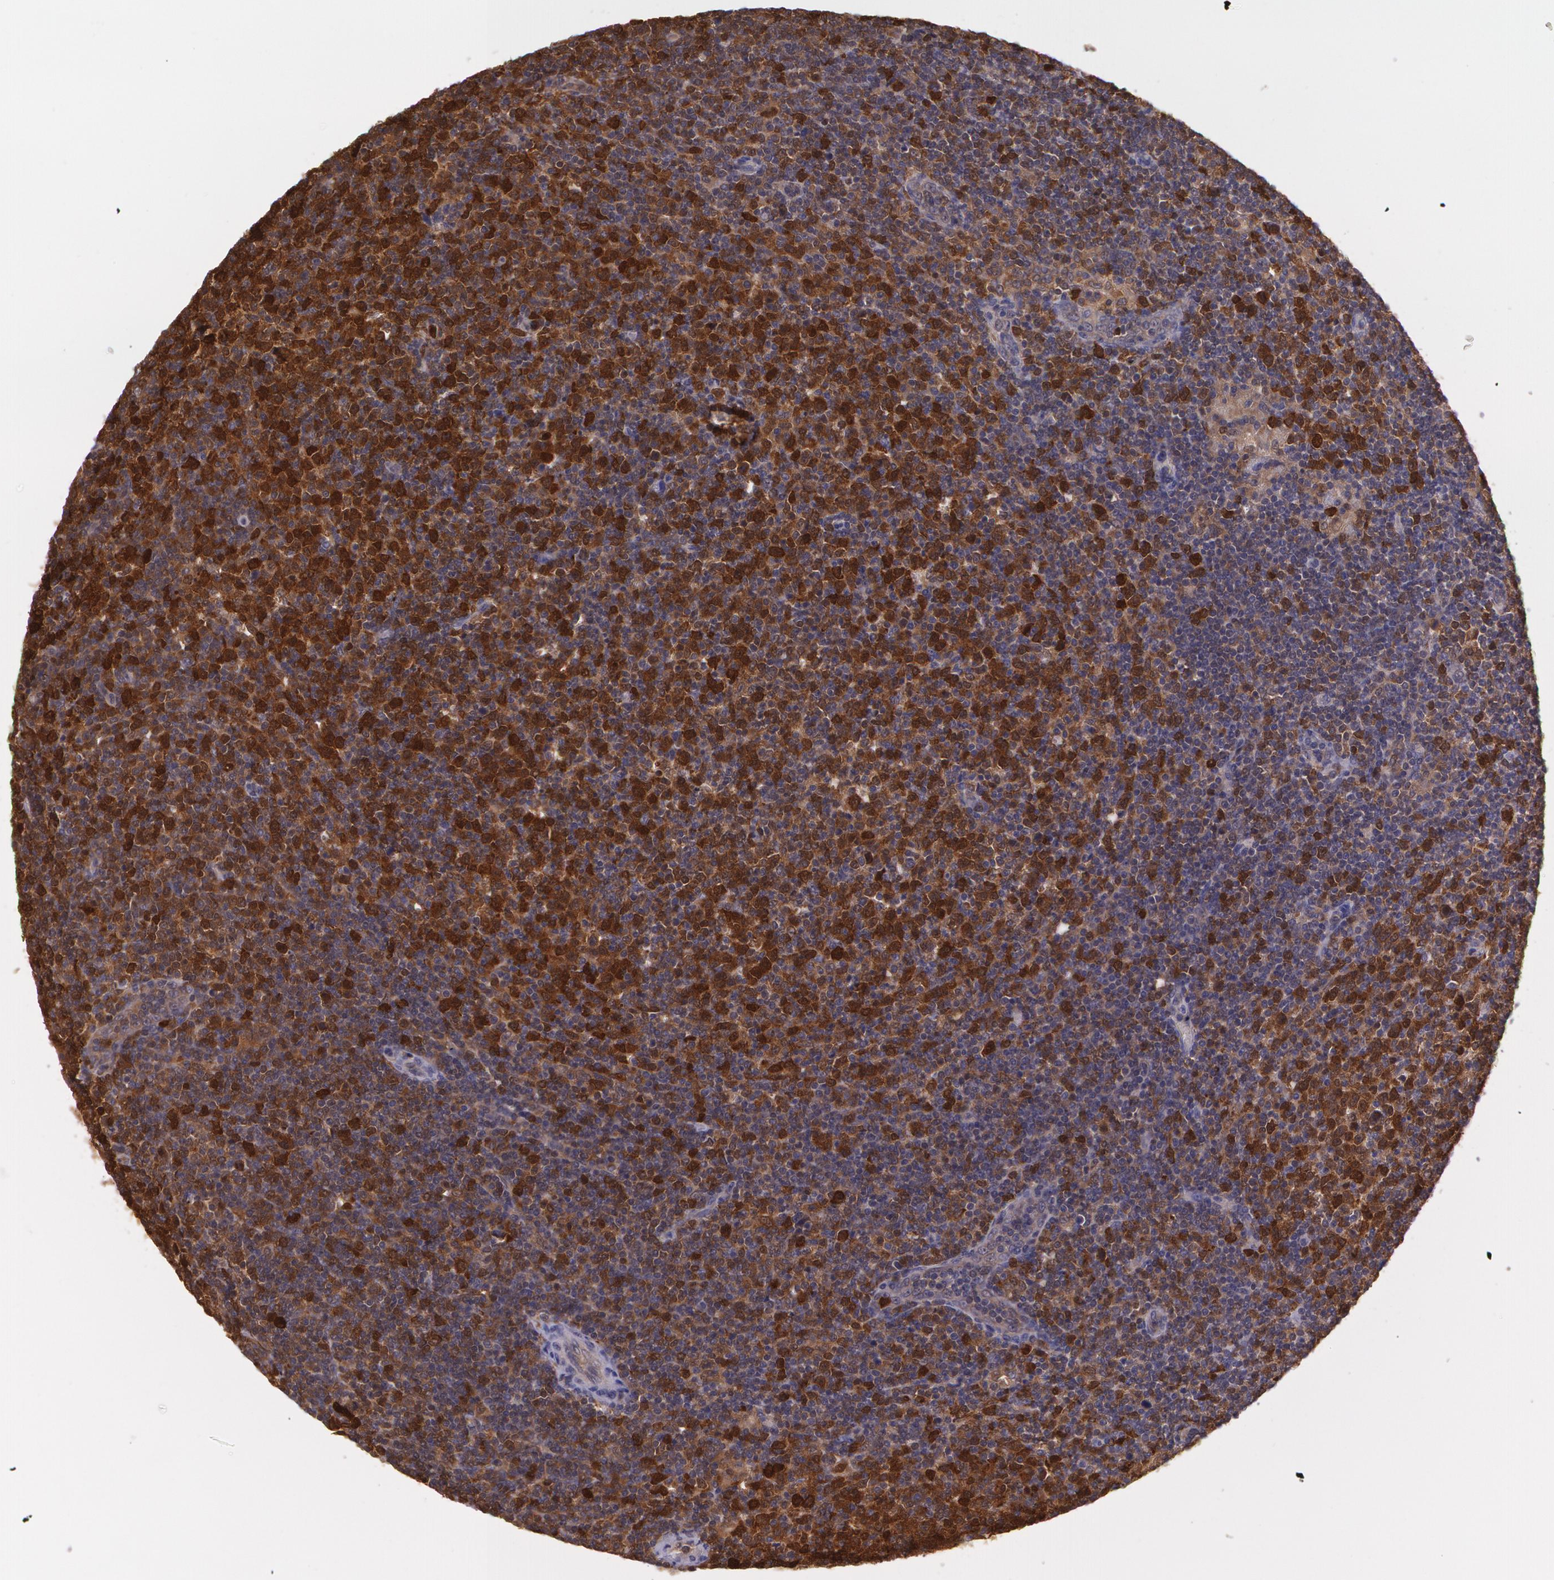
{"staining": {"intensity": "strong", "quantity": ">75%", "location": "cytoplasmic/membranous"}, "tissue": "lymphoma", "cell_type": "Tumor cells", "image_type": "cancer", "snomed": [{"axis": "morphology", "description": "Malignant lymphoma, non-Hodgkin's type, Low grade"}, {"axis": "topography", "description": "Lymph node"}], "caption": "Tumor cells display high levels of strong cytoplasmic/membranous positivity in approximately >75% of cells in lymphoma.", "gene": "HSPH1", "patient": {"sex": "male", "age": 70}}